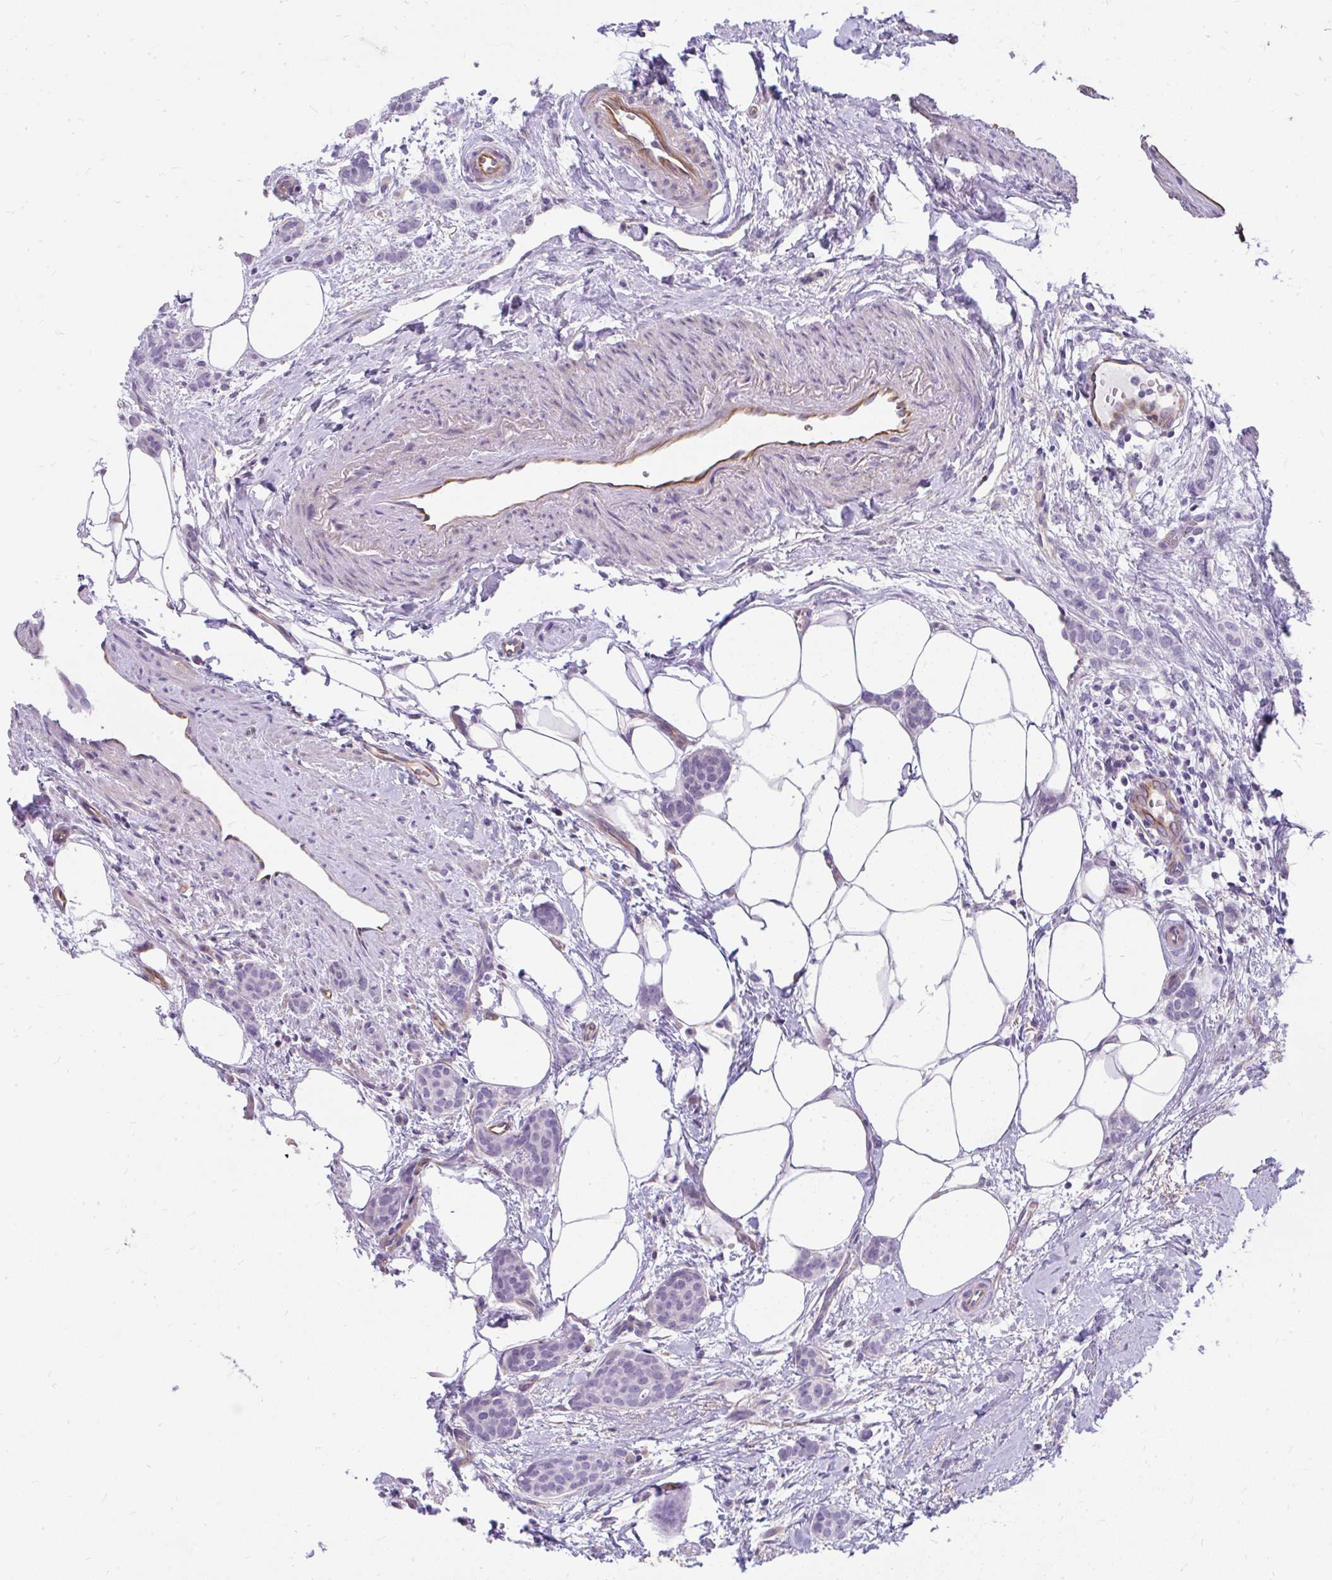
{"staining": {"intensity": "negative", "quantity": "none", "location": "none"}, "tissue": "breast cancer", "cell_type": "Tumor cells", "image_type": "cancer", "snomed": [{"axis": "morphology", "description": "Duct carcinoma"}, {"axis": "topography", "description": "Breast"}], "caption": "The photomicrograph displays no significant staining in tumor cells of breast cancer. (Immunohistochemistry (ihc), brightfield microscopy, high magnification).", "gene": "FAM83C", "patient": {"sex": "female", "age": 72}}